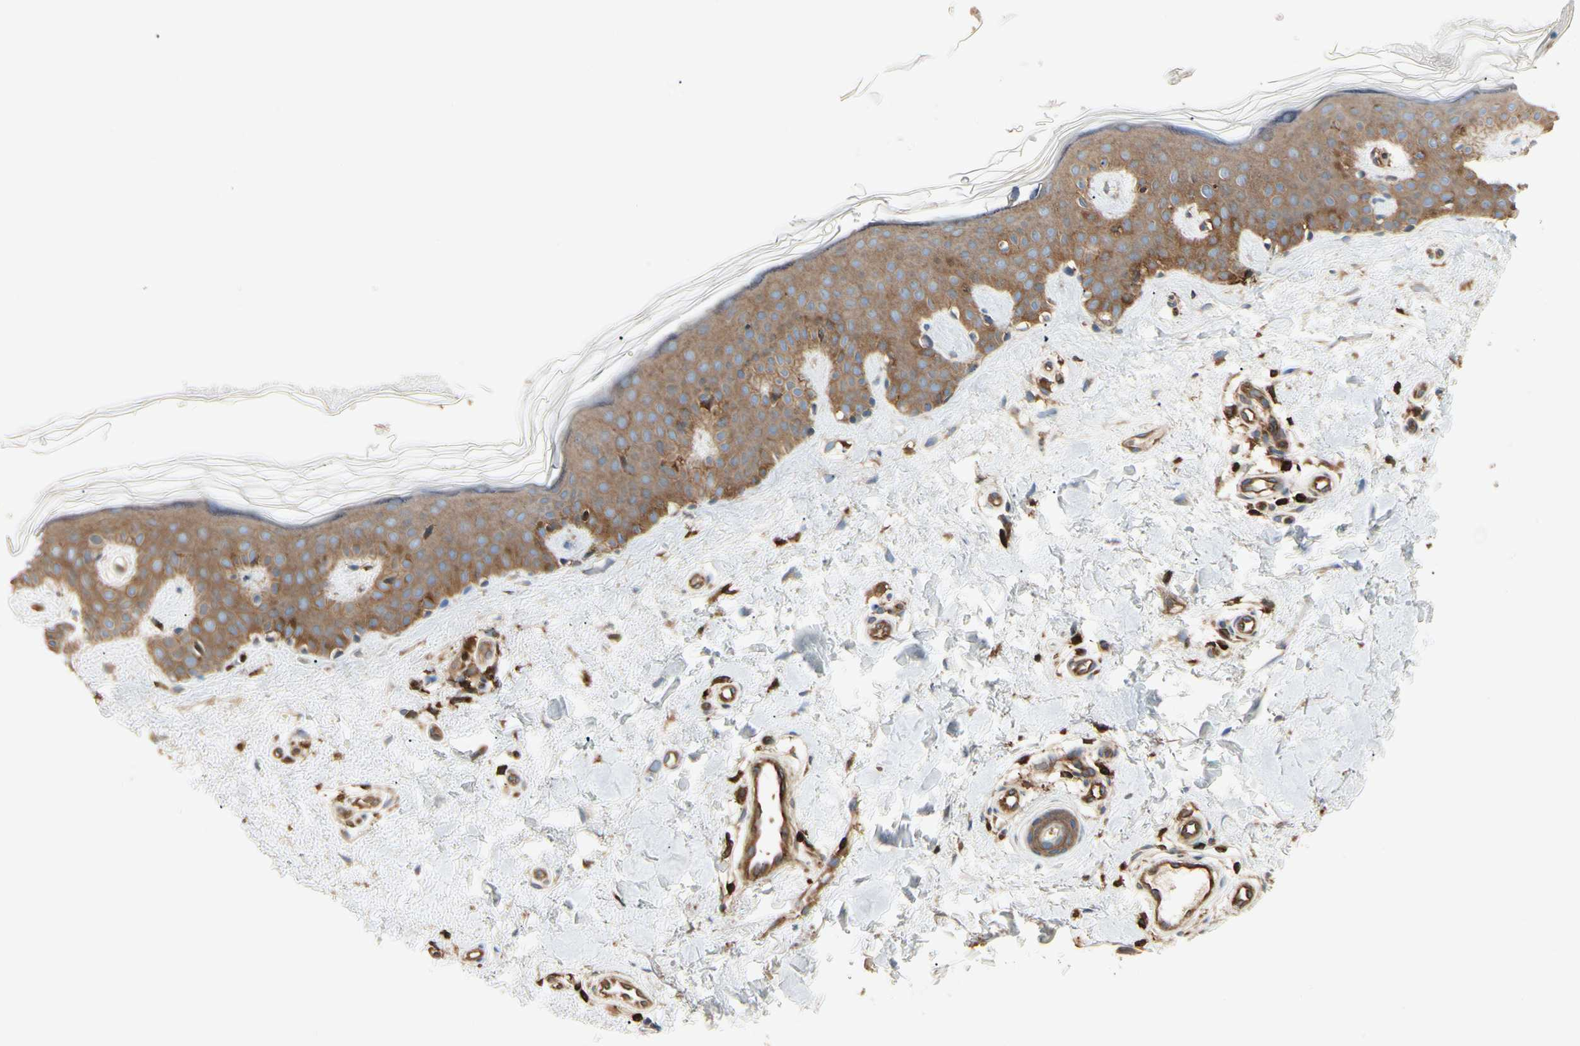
{"staining": {"intensity": "moderate", "quantity": ">75%", "location": "cytoplasmic/membranous"}, "tissue": "skin", "cell_type": "Fibroblasts", "image_type": "normal", "snomed": [{"axis": "morphology", "description": "Normal tissue, NOS"}, {"axis": "topography", "description": "Skin"}], "caption": "About >75% of fibroblasts in benign skin show moderate cytoplasmic/membranous protein positivity as visualized by brown immunohistochemical staining.", "gene": "ARPC2", "patient": {"sex": "male", "age": 67}}